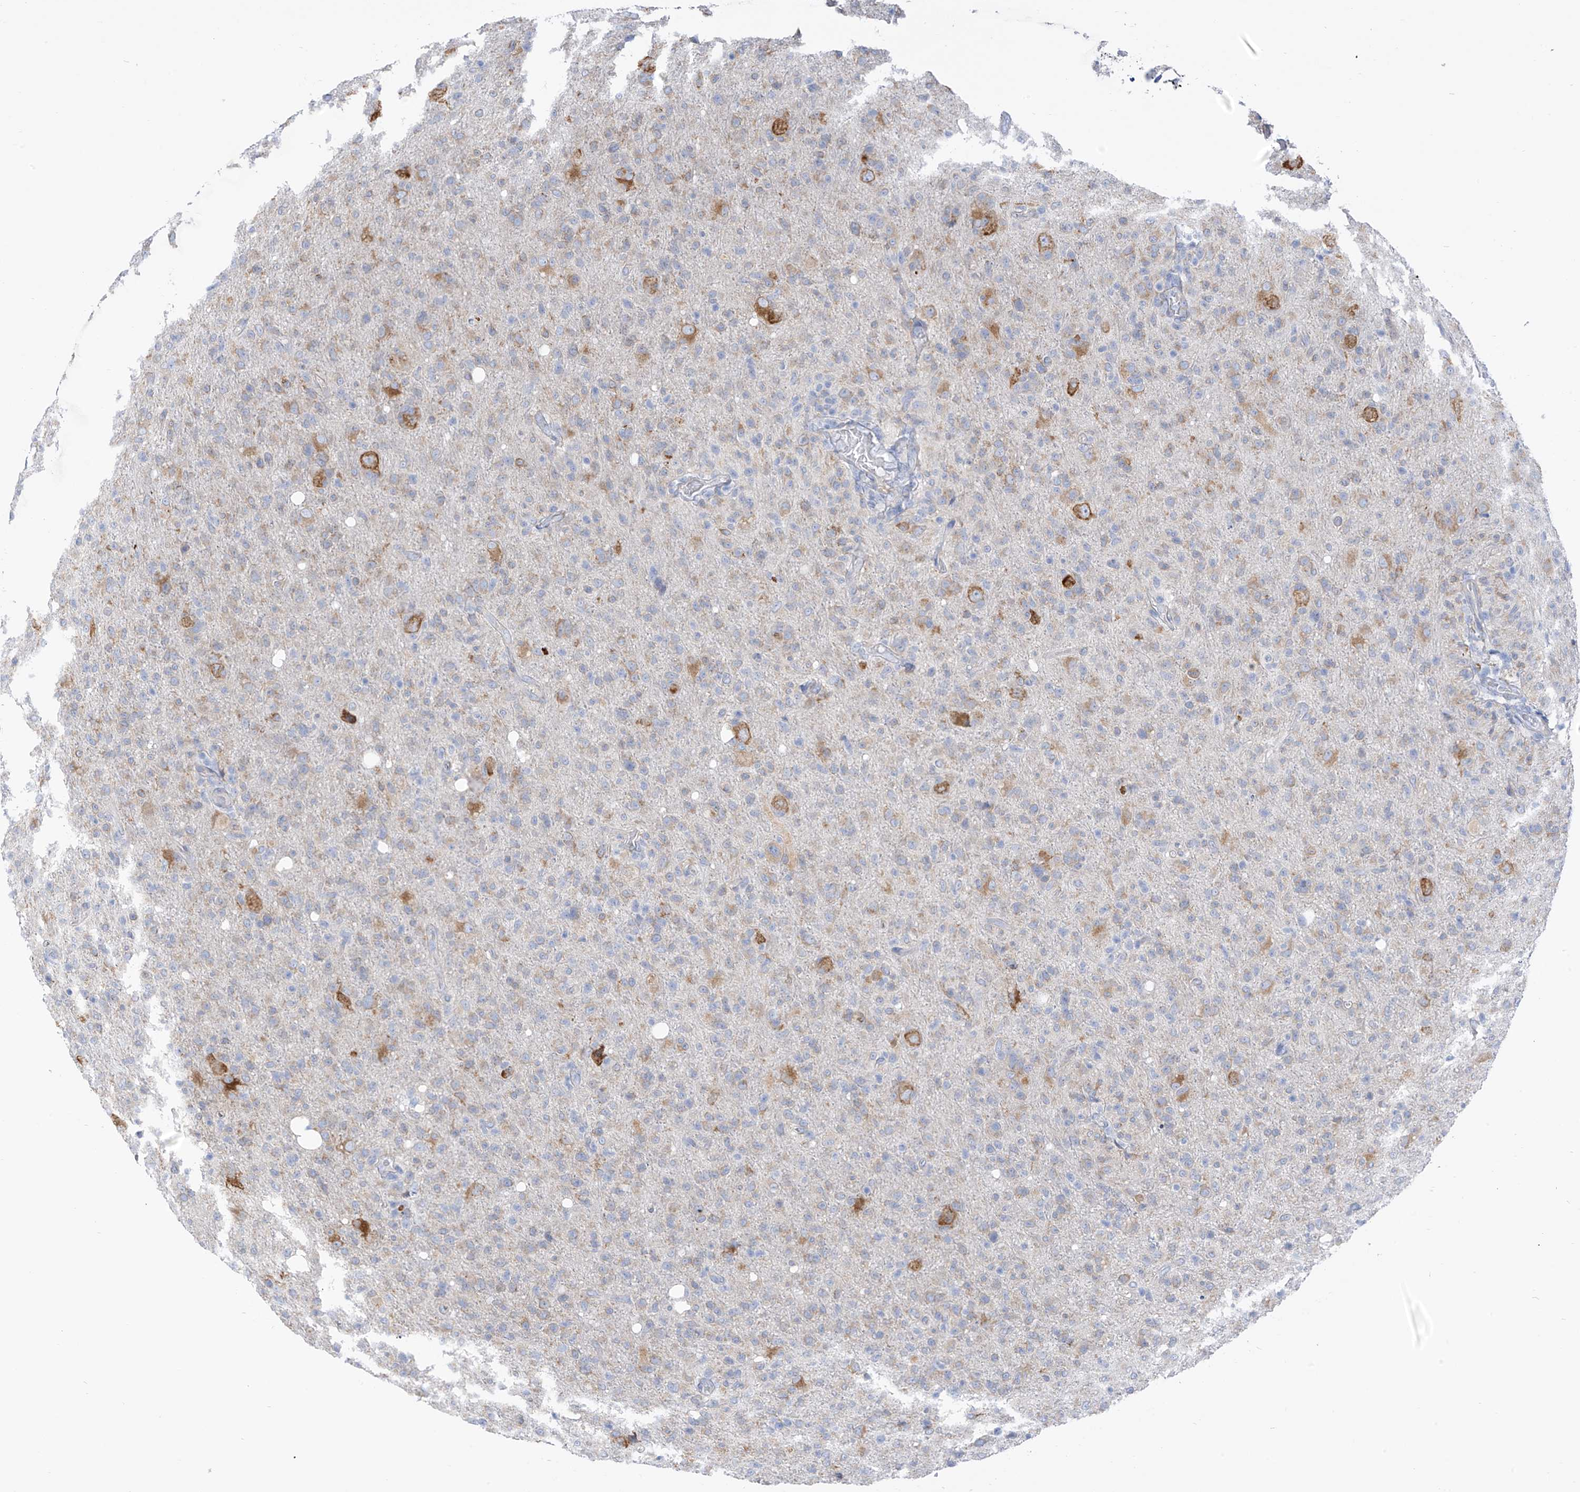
{"staining": {"intensity": "moderate", "quantity": "<25%", "location": "cytoplasmic/membranous"}, "tissue": "glioma", "cell_type": "Tumor cells", "image_type": "cancer", "snomed": [{"axis": "morphology", "description": "Glioma, malignant, High grade"}, {"axis": "topography", "description": "Brain"}], "caption": "Immunohistochemical staining of glioma exhibits moderate cytoplasmic/membranous protein positivity in about <25% of tumor cells. (DAB (3,3'-diaminobenzidine) = brown stain, brightfield microscopy at high magnification).", "gene": "RCN2", "patient": {"sex": "female", "age": 57}}